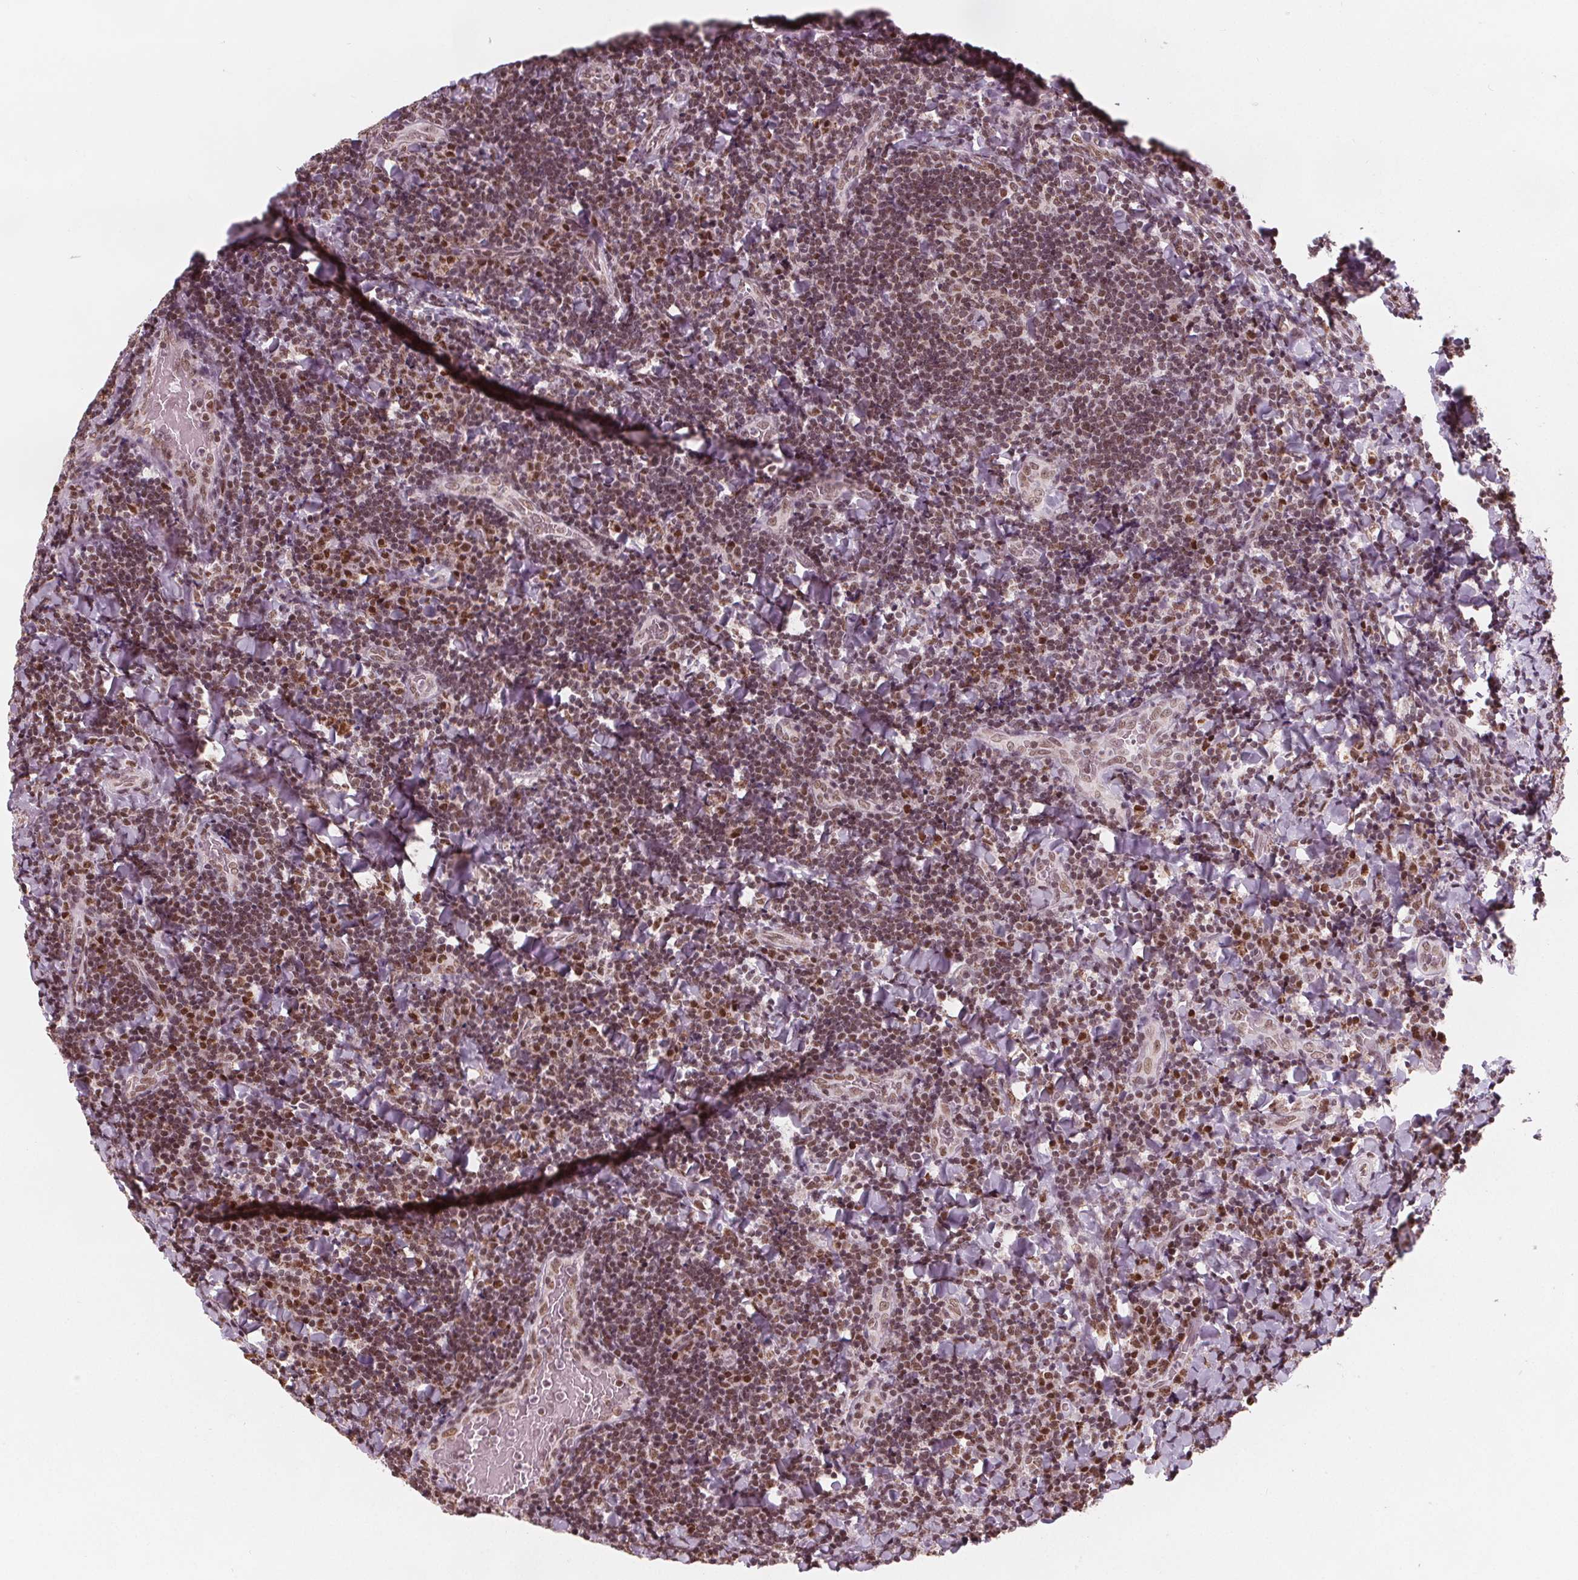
{"staining": {"intensity": "moderate", "quantity": ">75%", "location": "nuclear"}, "tissue": "tonsil", "cell_type": "Germinal center cells", "image_type": "normal", "snomed": [{"axis": "morphology", "description": "Normal tissue, NOS"}, {"axis": "topography", "description": "Tonsil"}], "caption": "A brown stain highlights moderate nuclear staining of a protein in germinal center cells of benign human tonsil. The protein is shown in brown color, while the nuclei are stained blue.", "gene": "DPM2", "patient": {"sex": "male", "age": 17}}